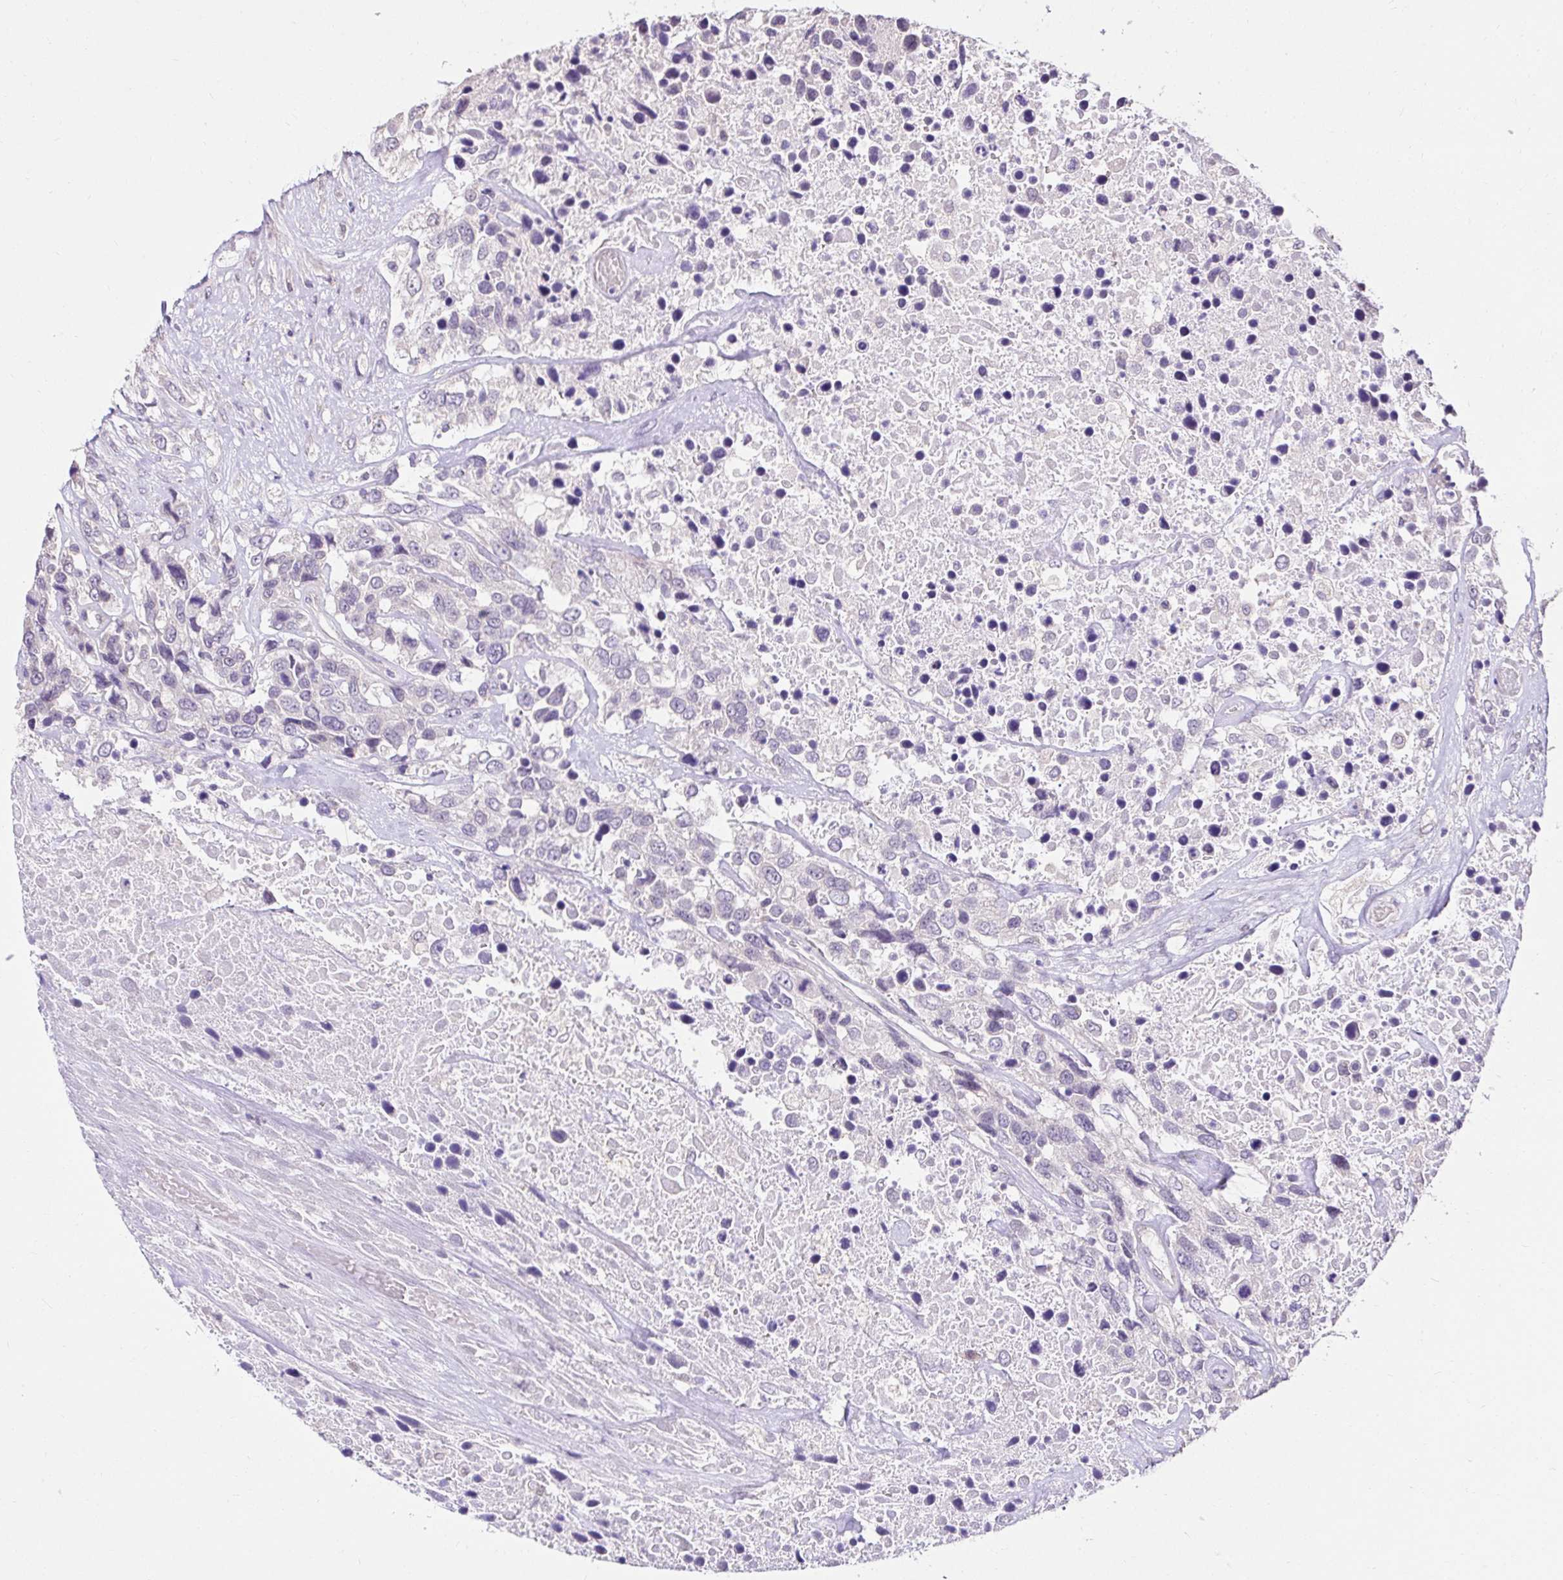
{"staining": {"intensity": "negative", "quantity": "none", "location": "none"}, "tissue": "urothelial cancer", "cell_type": "Tumor cells", "image_type": "cancer", "snomed": [{"axis": "morphology", "description": "Urothelial carcinoma, High grade"}, {"axis": "topography", "description": "Urinary bladder"}], "caption": "An IHC micrograph of urothelial cancer is shown. There is no staining in tumor cells of urothelial cancer. (DAB (3,3'-diaminobenzidine) immunohistochemistry (IHC) with hematoxylin counter stain).", "gene": "KIAA1210", "patient": {"sex": "female", "age": 70}}